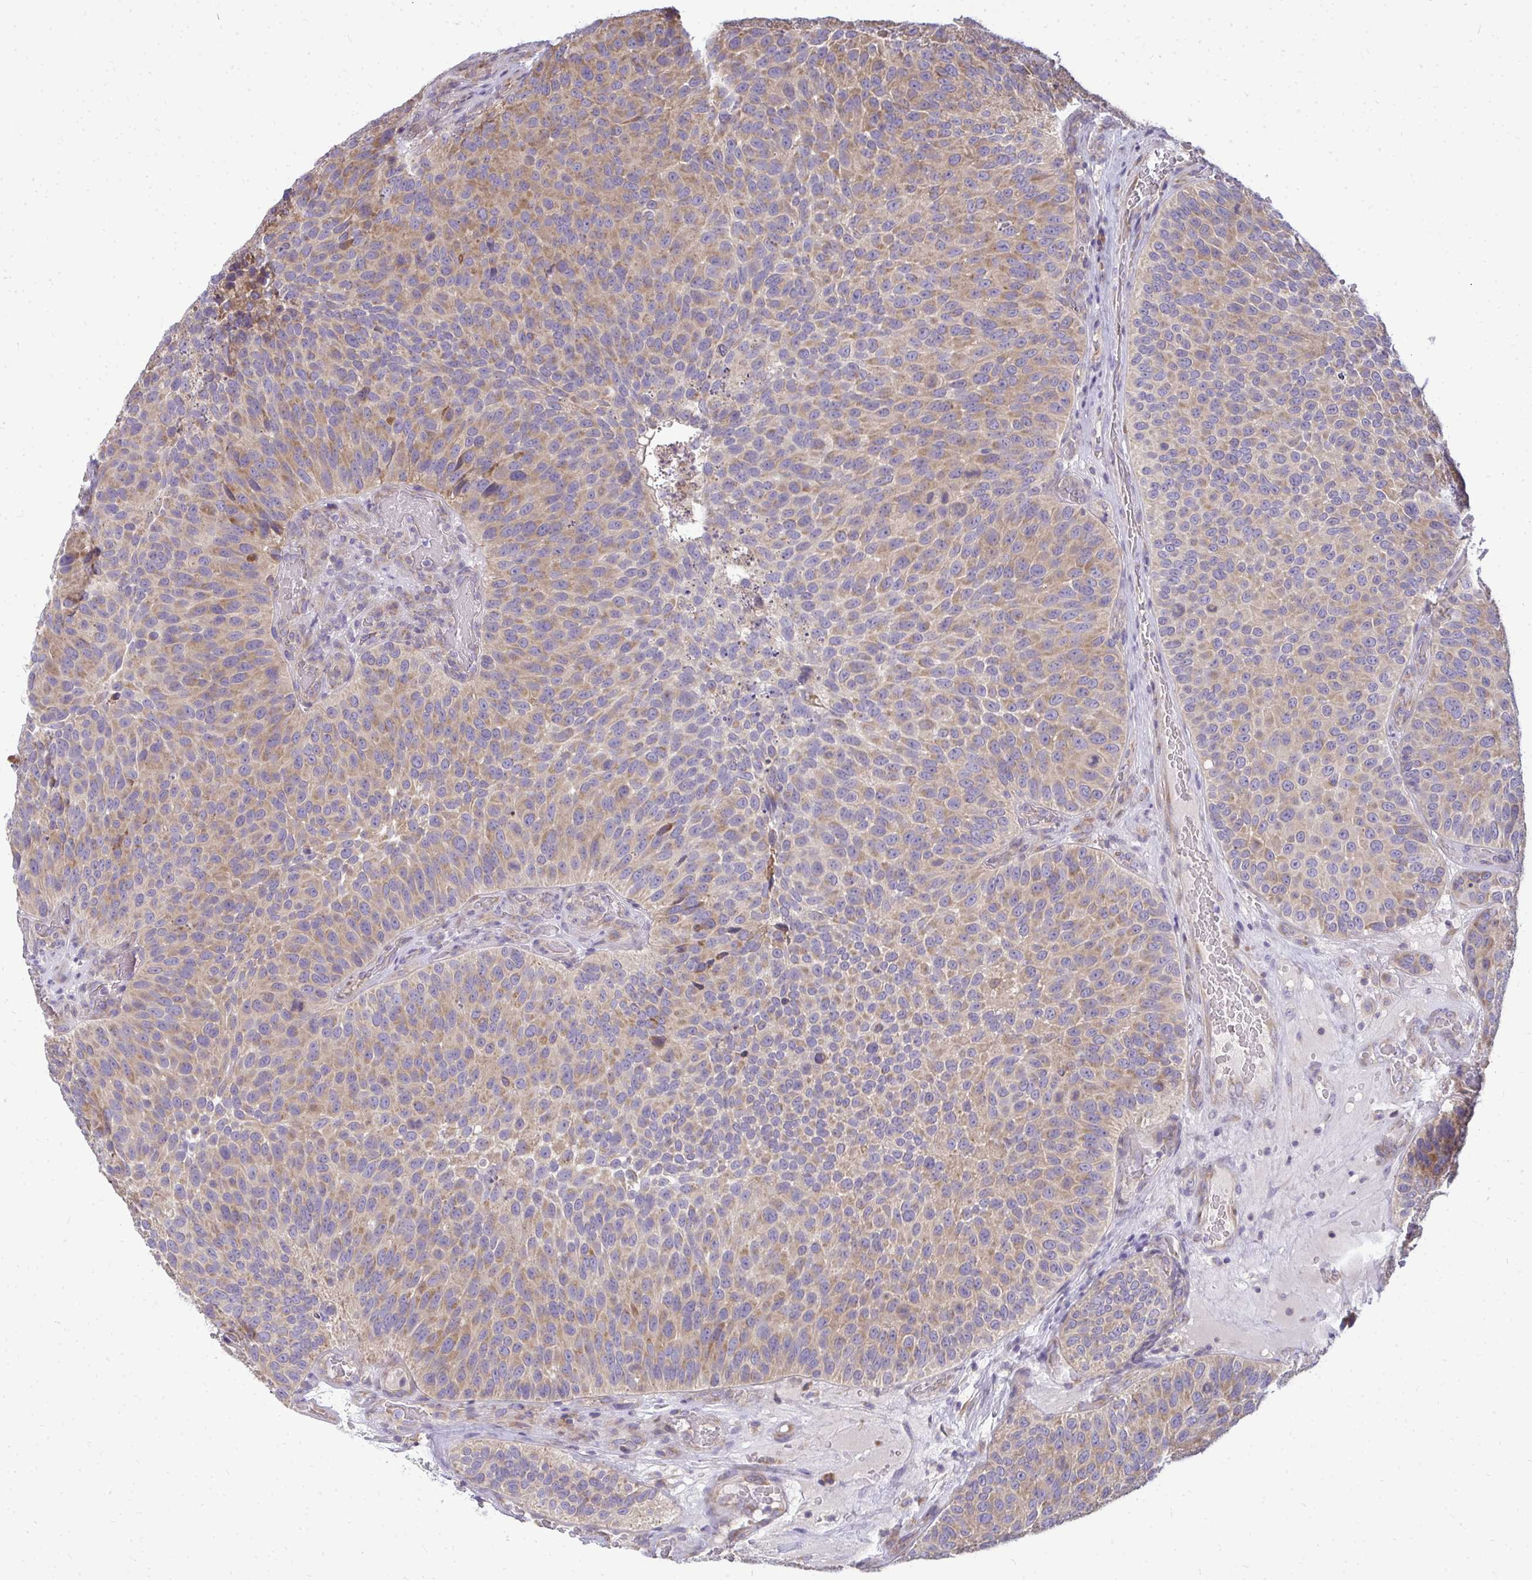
{"staining": {"intensity": "weak", "quantity": ">75%", "location": "cytoplasmic/membranous"}, "tissue": "urothelial cancer", "cell_type": "Tumor cells", "image_type": "cancer", "snomed": [{"axis": "morphology", "description": "Urothelial carcinoma, Low grade"}, {"axis": "topography", "description": "Urinary bladder"}], "caption": "Urothelial cancer stained with IHC shows weak cytoplasmic/membranous positivity in about >75% of tumor cells.", "gene": "RPLP2", "patient": {"sex": "male", "age": 76}}